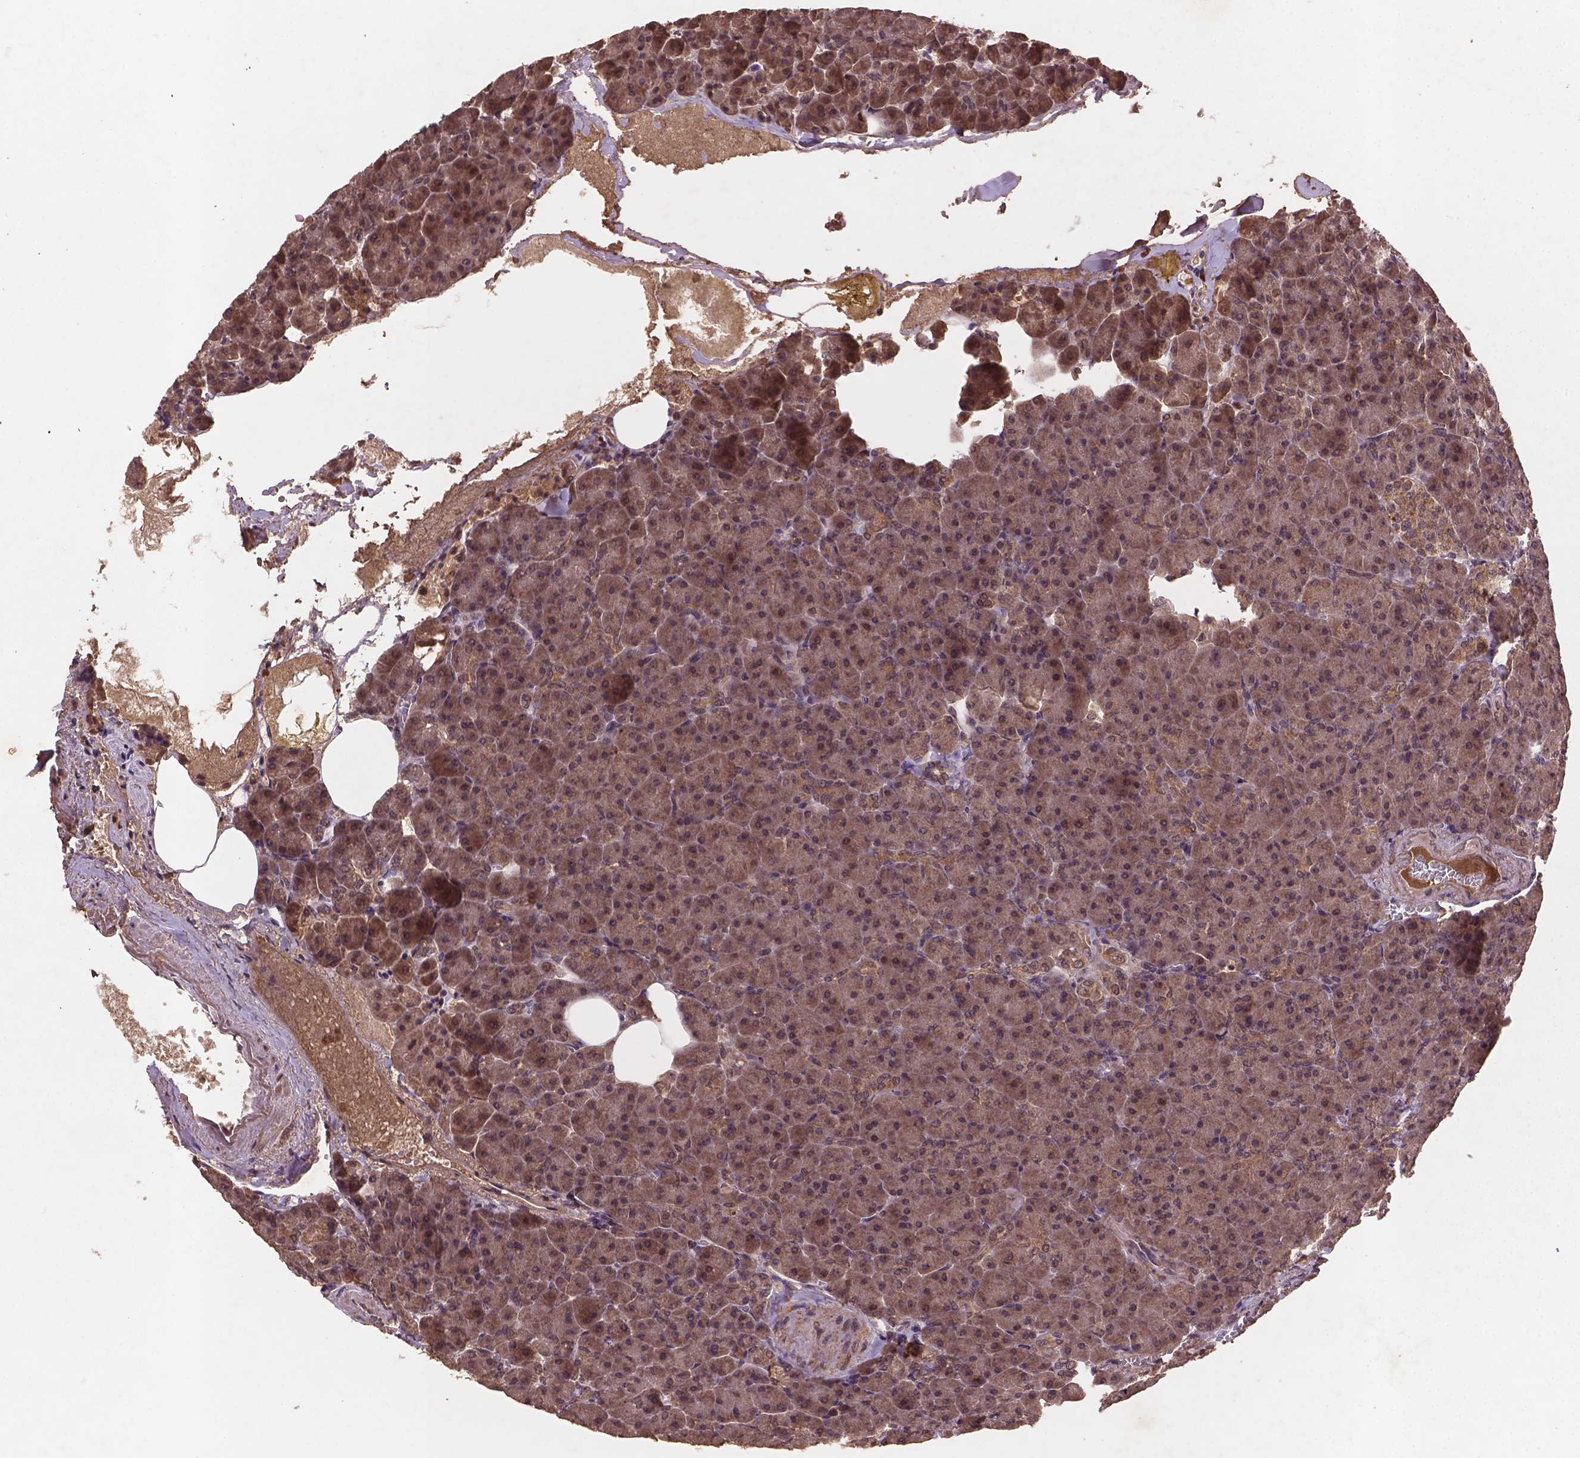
{"staining": {"intensity": "weak", "quantity": ">75%", "location": "cytoplasmic/membranous"}, "tissue": "pancreas", "cell_type": "Exocrine glandular cells", "image_type": "normal", "snomed": [{"axis": "morphology", "description": "Normal tissue, NOS"}, {"axis": "topography", "description": "Pancreas"}], "caption": "Immunohistochemistry (IHC) photomicrograph of benign pancreas: pancreas stained using immunohistochemistry (IHC) exhibits low levels of weak protein expression localized specifically in the cytoplasmic/membranous of exocrine glandular cells, appearing as a cytoplasmic/membranous brown color.", "gene": "NIPAL2", "patient": {"sex": "female", "age": 74}}